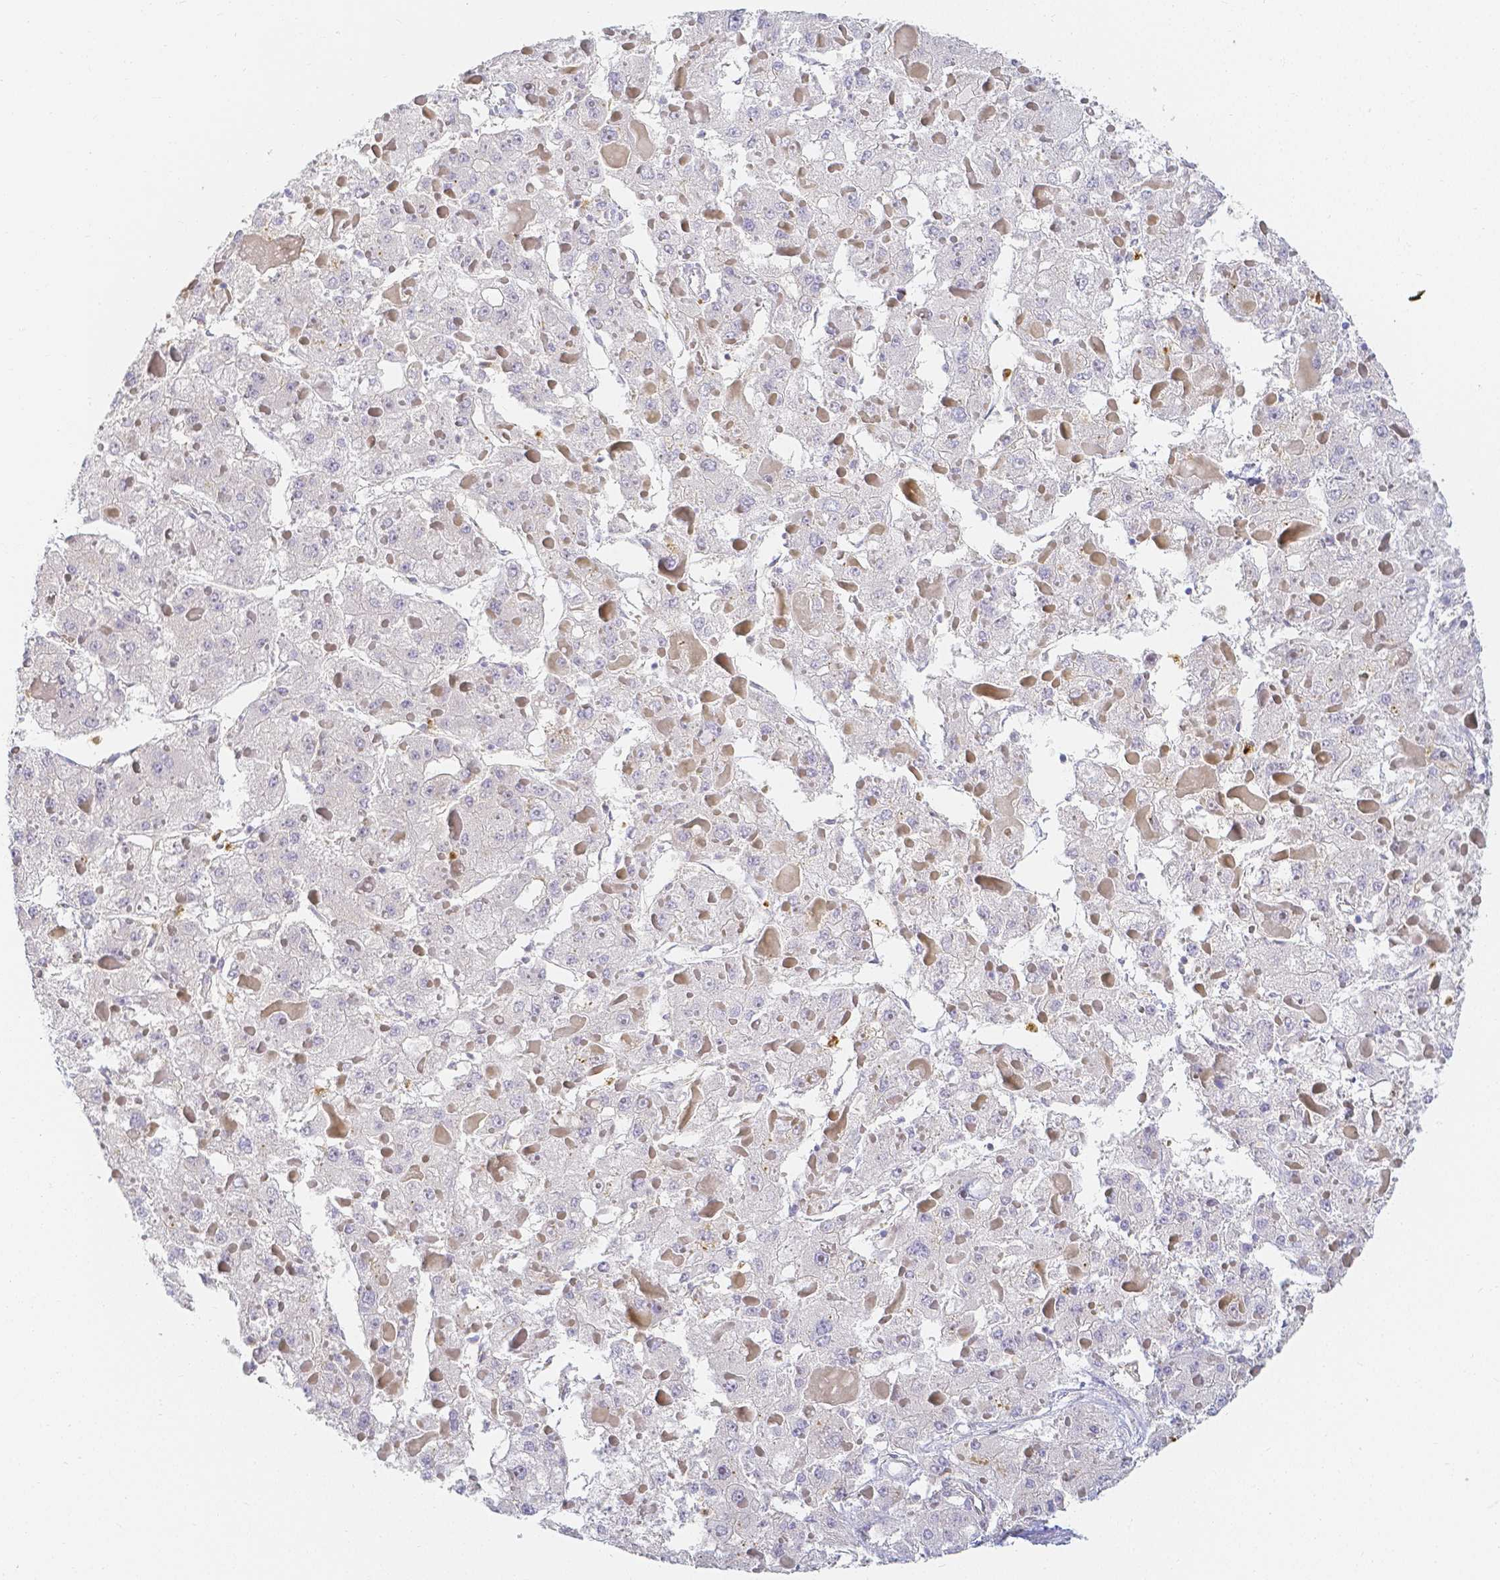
{"staining": {"intensity": "negative", "quantity": "none", "location": "none"}, "tissue": "liver cancer", "cell_type": "Tumor cells", "image_type": "cancer", "snomed": [{"axis": "morphology", "description": "Carcinoma, Hepatocellular, NOS"}, {"axis": "topography", "description": "Liver"}], "caption": "Tumor cells are negative for protein expression in human hepatocellular carcinoma (liver).", "gene": "KCNH1", "patient": {"sex": "female", "age": 73}}